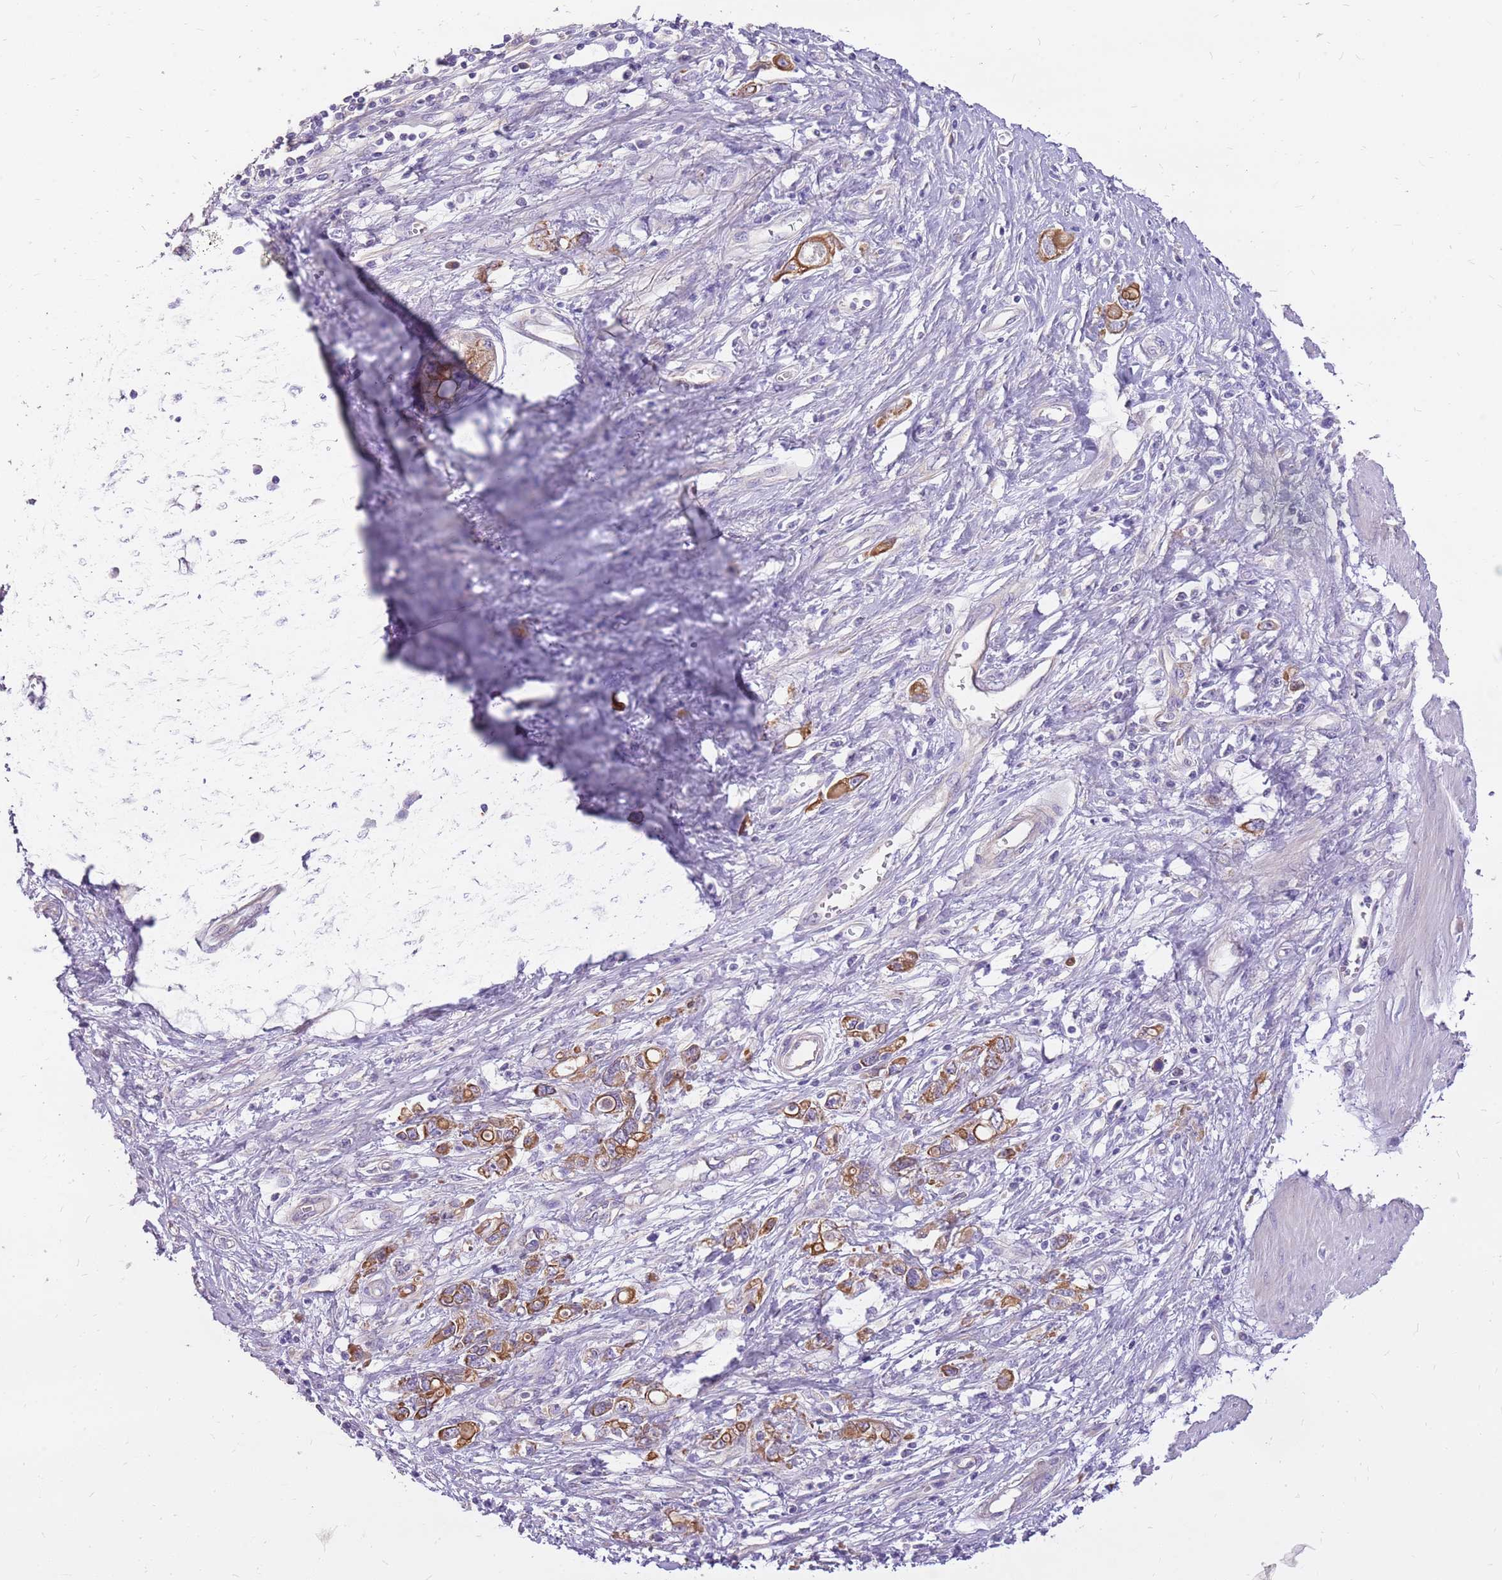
{"staining": {"intensity": "strong", "quantity": ">75%", "location": "cytoplasmic/membranous"}, "tissue": "stomach cancer", "cell_type": "Tumor cells", "image_type": "cancer", "snomed": [{"axis": "morphology", "description": "Adenocarcinoma, NOS"}, {"axis": "topography", "description": "Stomach"}], "caption": "Immunohistochemical staining of human adenocarcinoma (stomach) demonstrates strong cytoplasmic/membranous protein positivity in approximately >75% of tumor cells.", "gene": "WASHC4", "patient": {"sex": "female", "age": 76}}